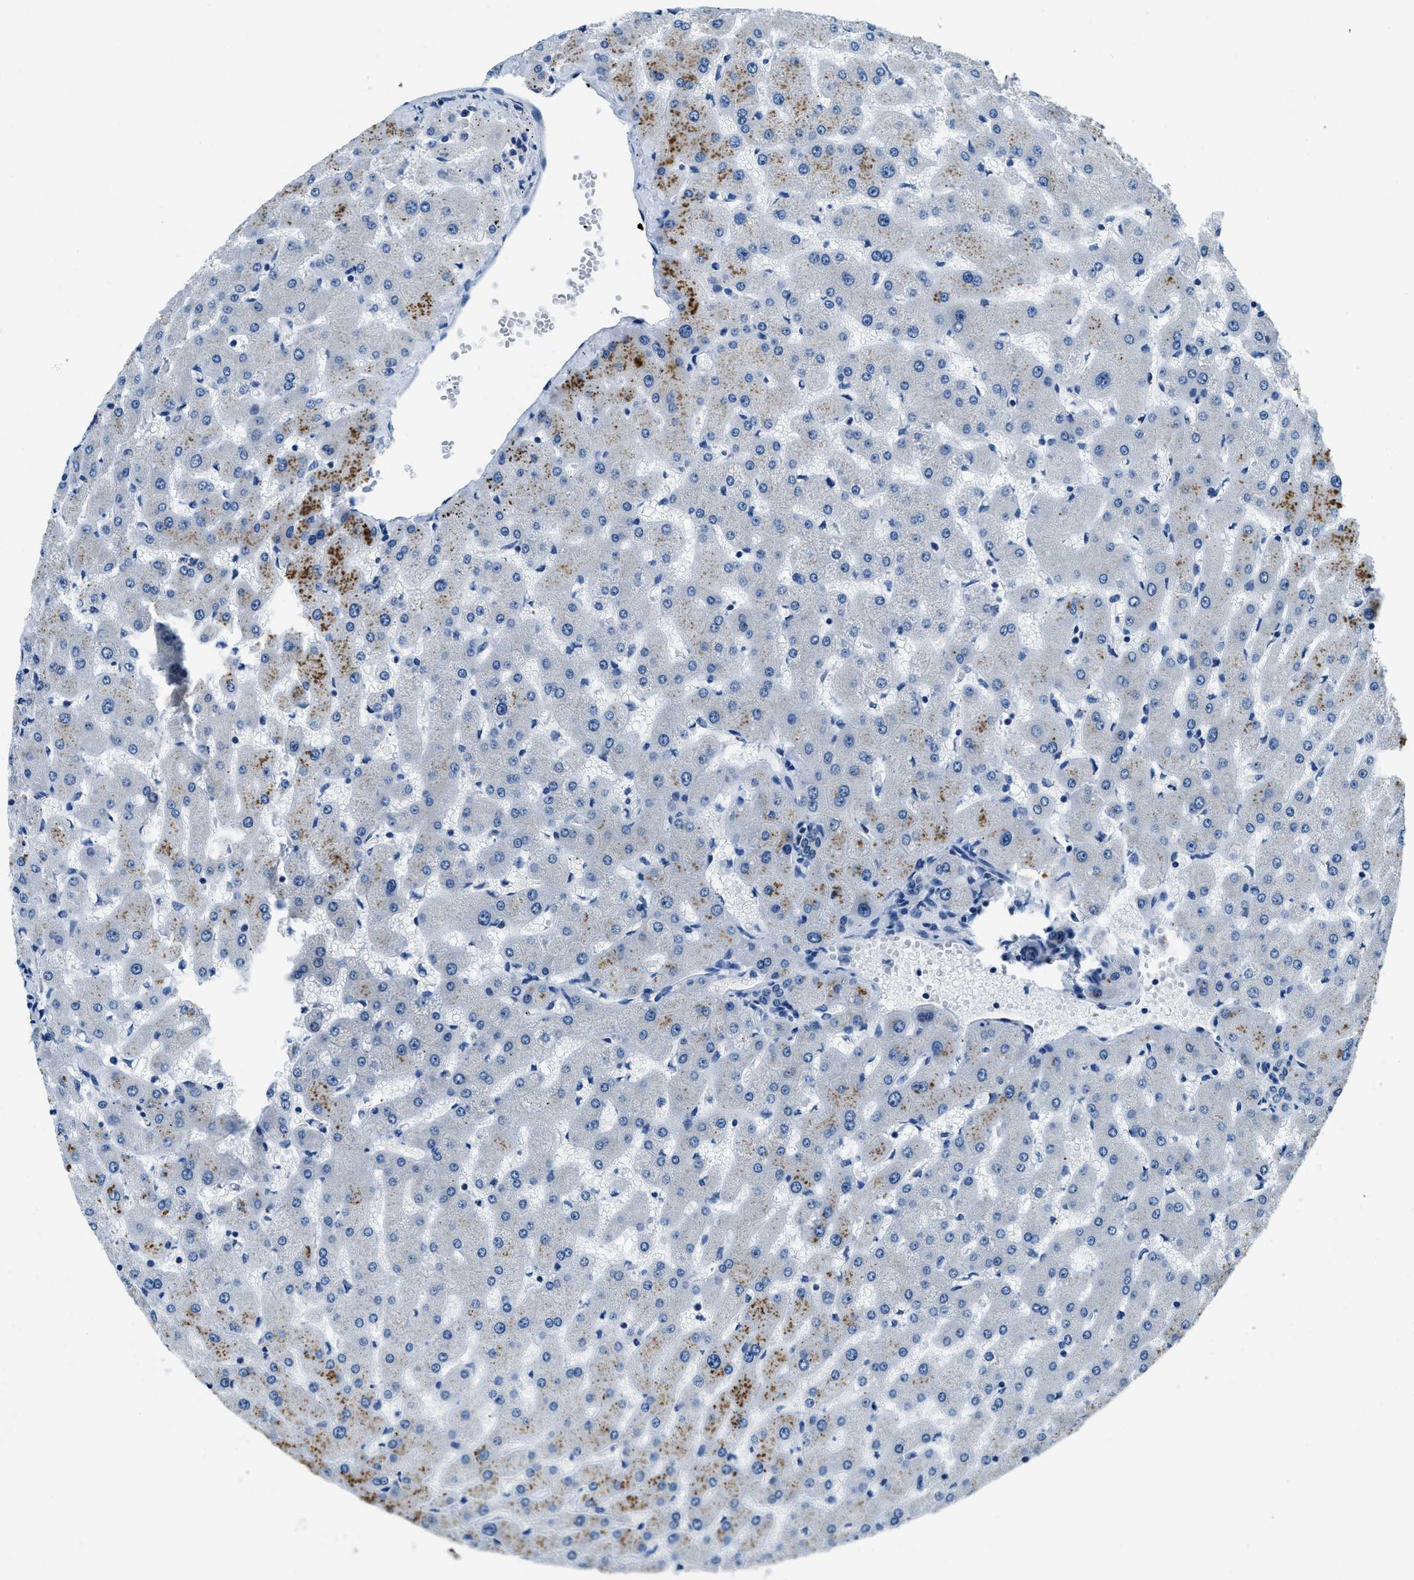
{"staining": {"intensity": "negative", "quantity": "none", "location": "none"}, "tissue": "liver", "cell_type": "Cholangiocytes", "image_type": "normal", "snomed": [{"axis": "morphology", "description": "Normal tissue, NOS"}, {"axis": "topography", "description": "Liver"}], "caption": "Immunohistochemistry micrograph of normal liver: liver stained with DAB (3,3'-diaminobenzidine) exhibits no significant protein positivity in cholangiocytes.", "gene": "UBAC2", "patient": {"sex": "female", "age": 63}}